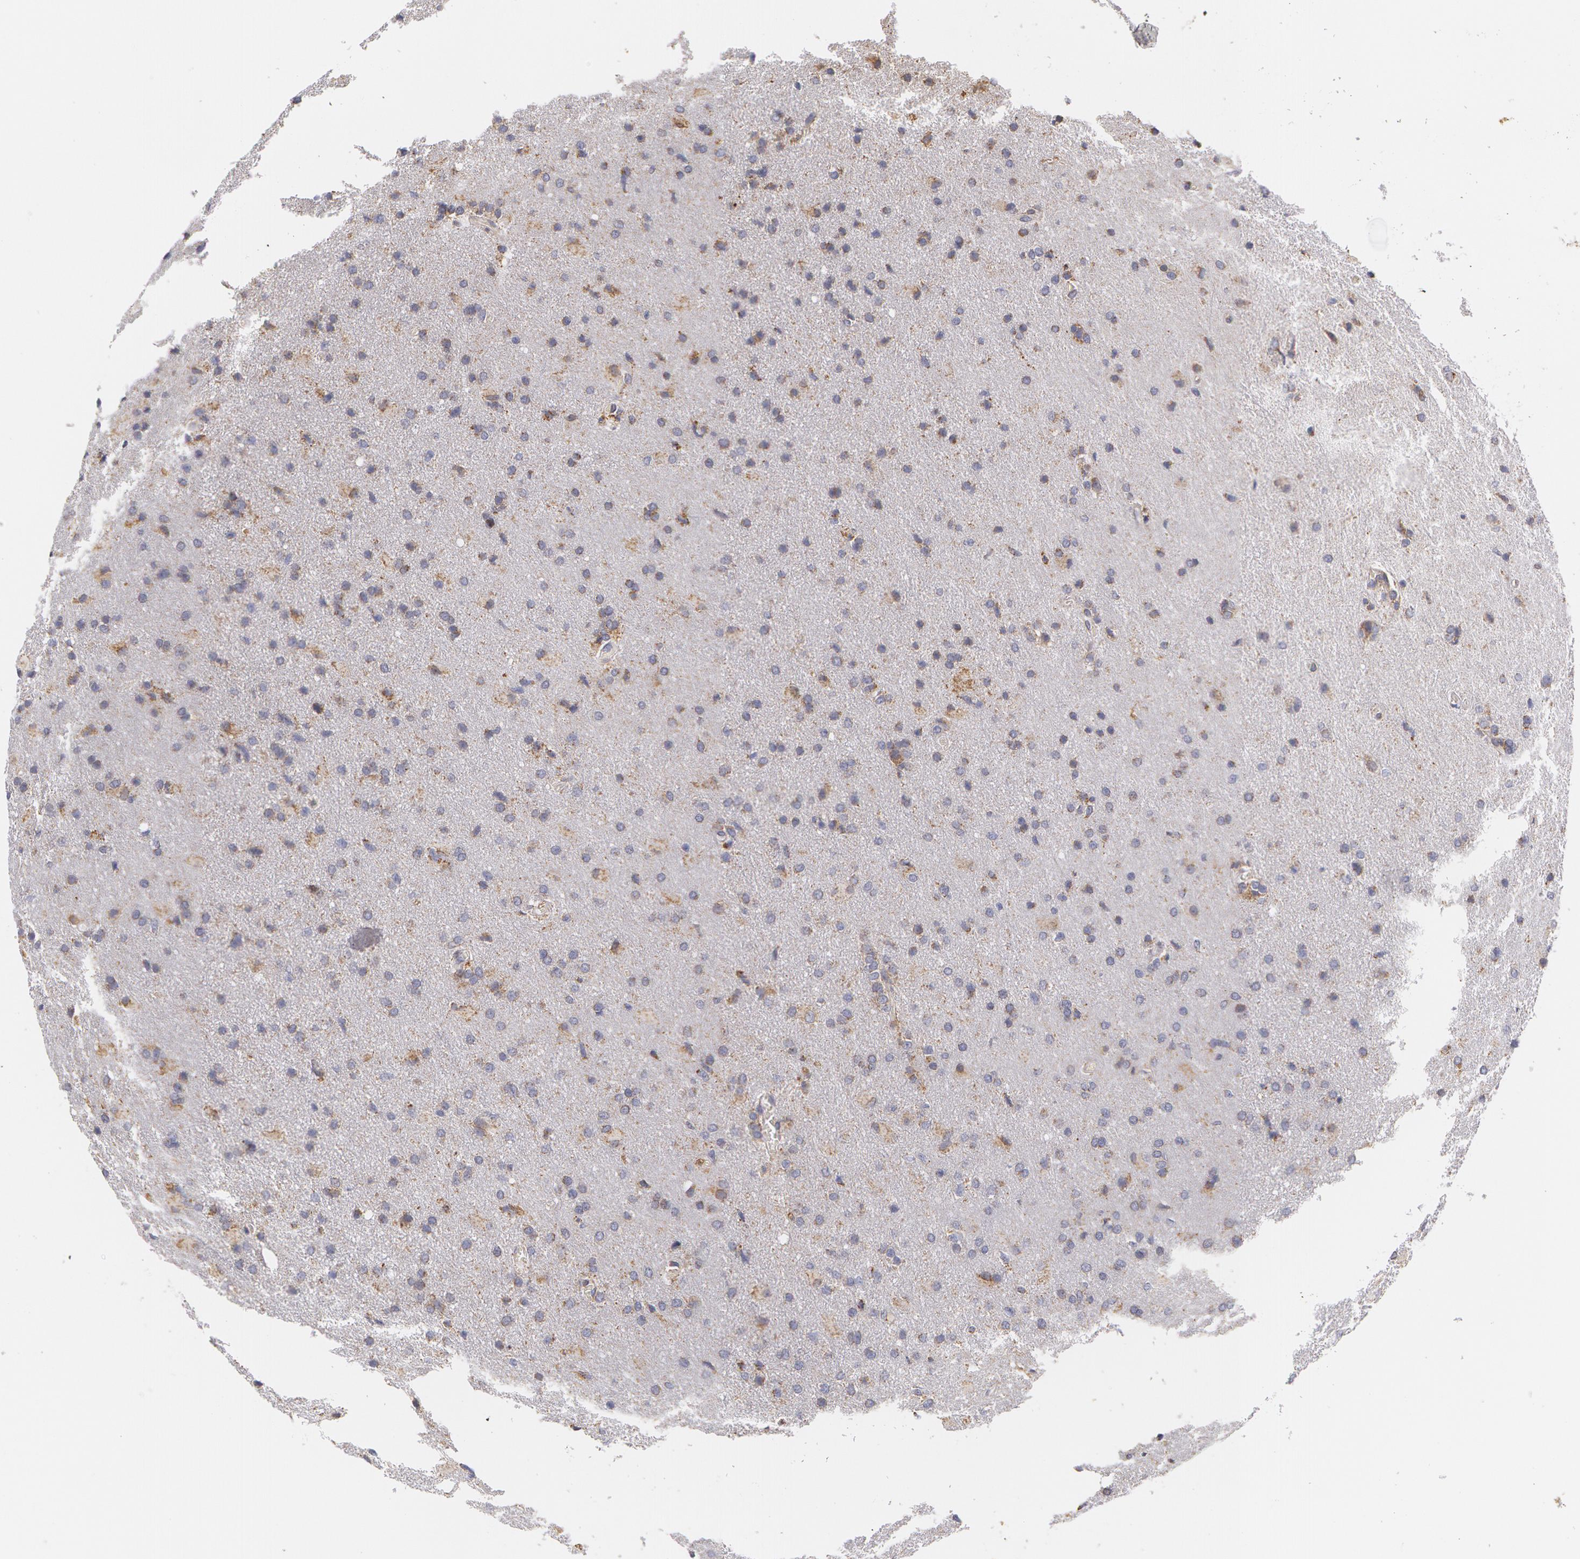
{"staining": {"intensity": "negative", "quantity": "none", "location": "none"}, "tissue": "glioma", "cell_type": "Tumor cells", "image_type": "cancer", "snomed": [{"axis": "morphology", "description": "Glioma, malignant, High grade"}, {"axis": "topography", "description": "Brain"}], "caption": "IHC histopathology image of human malignant glioma (high-grade) stained for a protein (brown), which exhibits no expression in tumor cells.", "gene": "KRT18", "patient": {"sex": "male", "age": 68}}